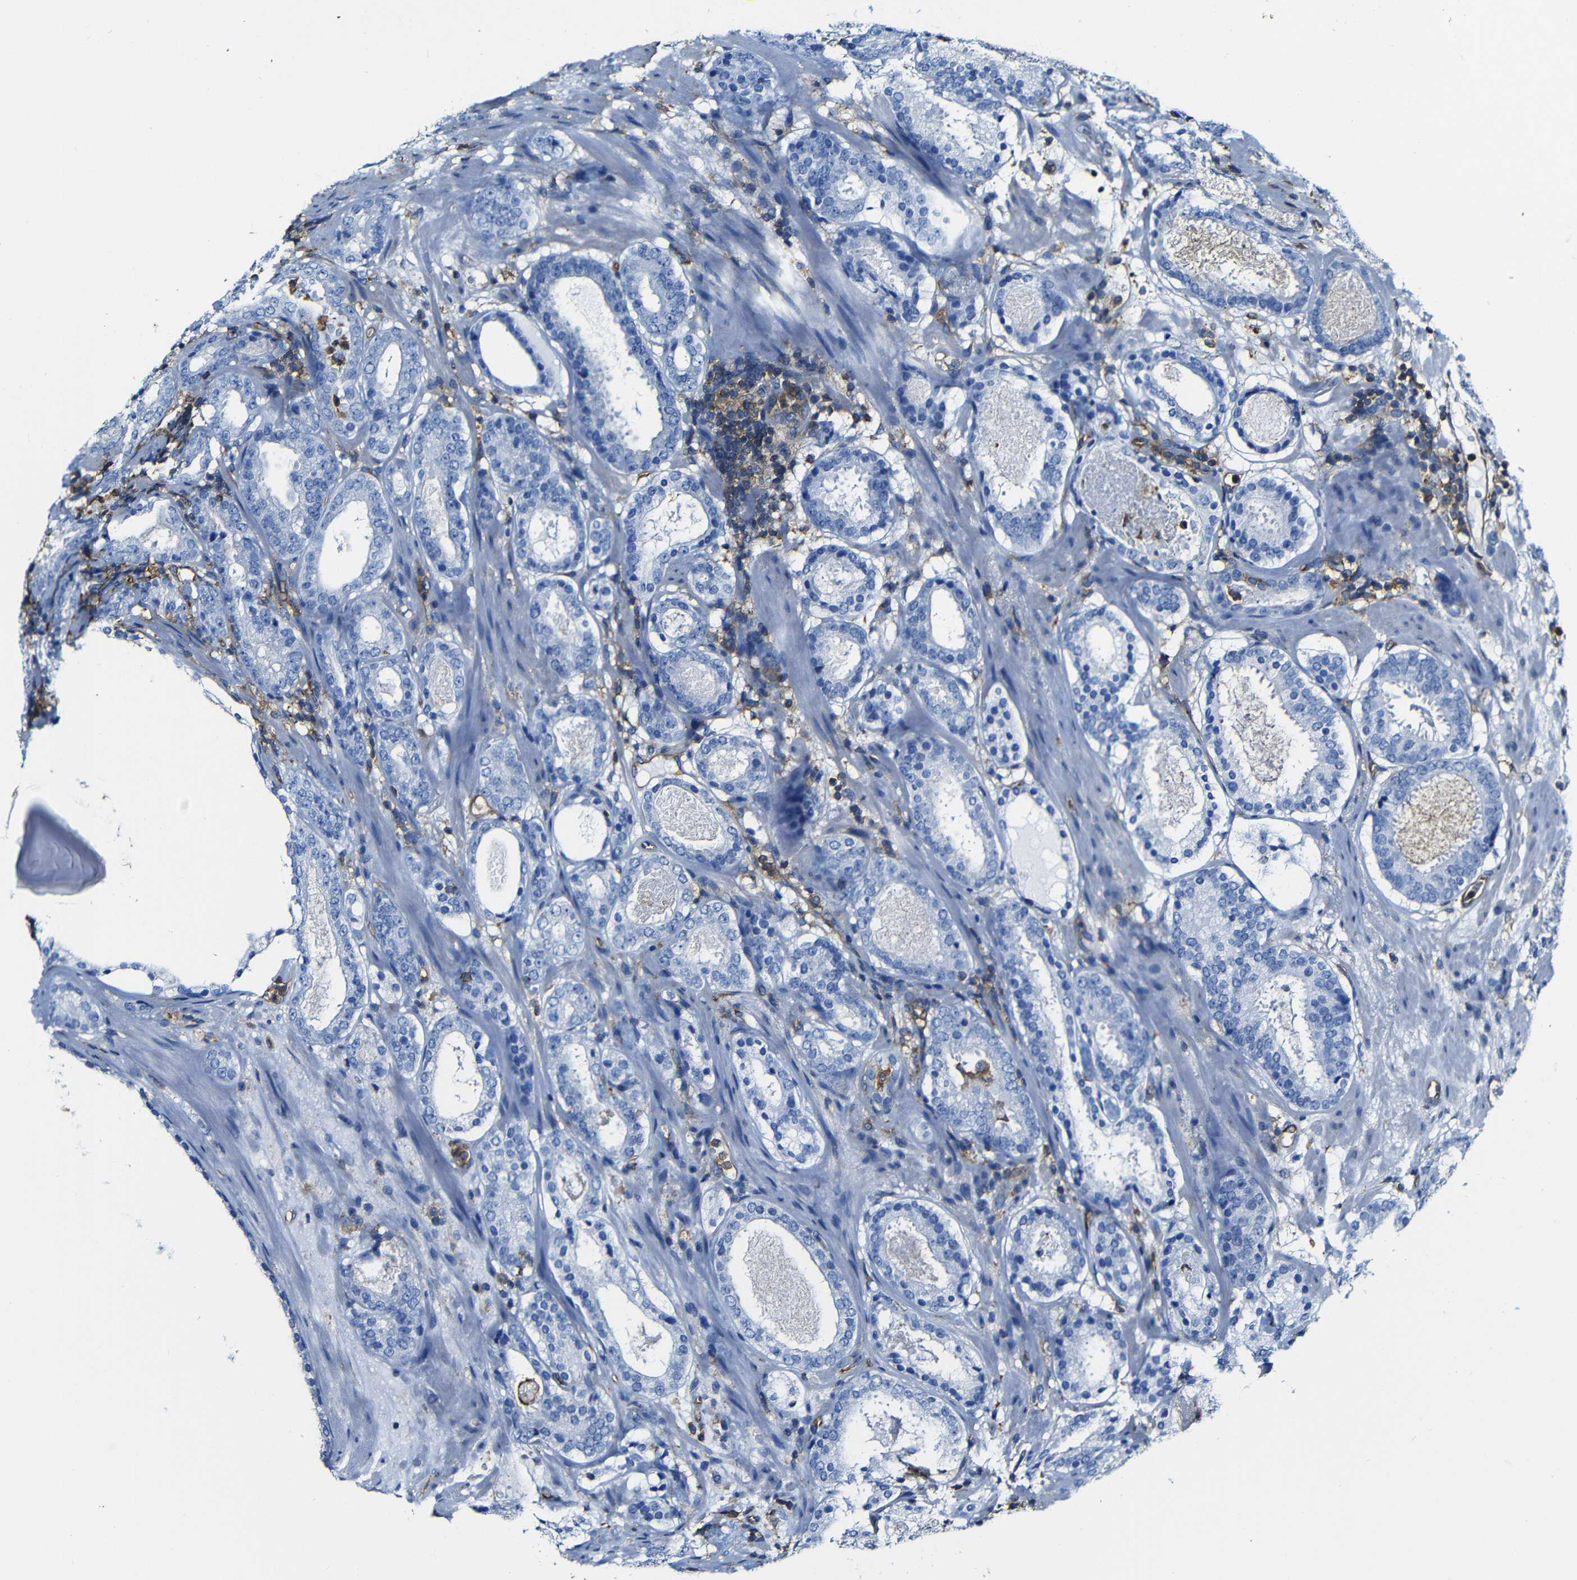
{"staining": {"intensity": "negative", "quantity": "none", "location": "none"}, "tissue": "prostate cancer", "cell_type": "Tumor cells", "image_type": "cancer", "snomed": [{"axis": "morphology", "description": "Adenocarcinoma, Low grade"}, {"axis": "topography", "description": "Prostate"}], "caption": "Immunohistochemistry micrograph of prostate cancer stained for a protein (brown), which shows no positivity in tumor cells.", "gene": "MSN", "patient": {"sex": "male", "age": 69}}